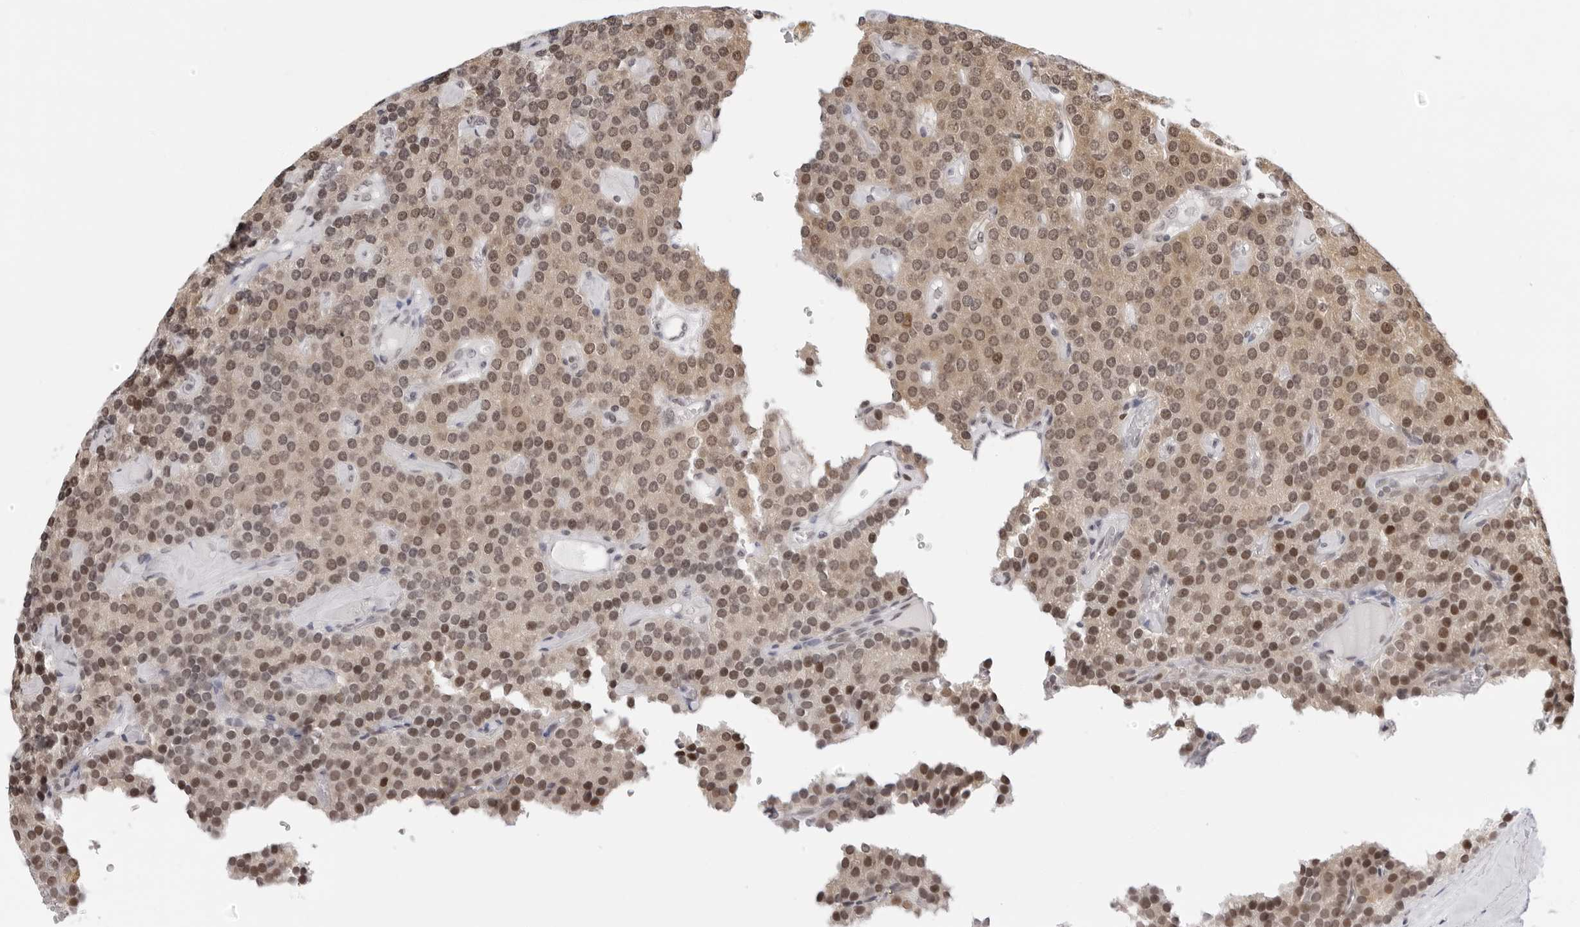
{"staining": {"intensity": "moderate", "quantity": ">75%", "location": "nuclear"}, "tissue": "parathyroid gland", "cell_type": "Glandular cells", "image_type": "normal", "snomed": [{"axis": "morphology", "description": "Normal tissue, NOS"}, {"axis": "morphology", "description": "Adenoma, NOS"}, {"axis": "topography", "description": "Parathyroid gland"}], "caption": "DAB (3,3'-diaminobenzidine) immunohistochemical staining of normal parathyroid gland displays moderate nuclear protein positivity in about >75% of glandular cells. The protein of interest is stained brown, and the nuclei are stained in blue (DAB (3,3'-diaminobenzidine) IHC with brightfield microscopy, high magnification).", "gene": "MSH6", "patient": {"sex": "female", "age": 86}}